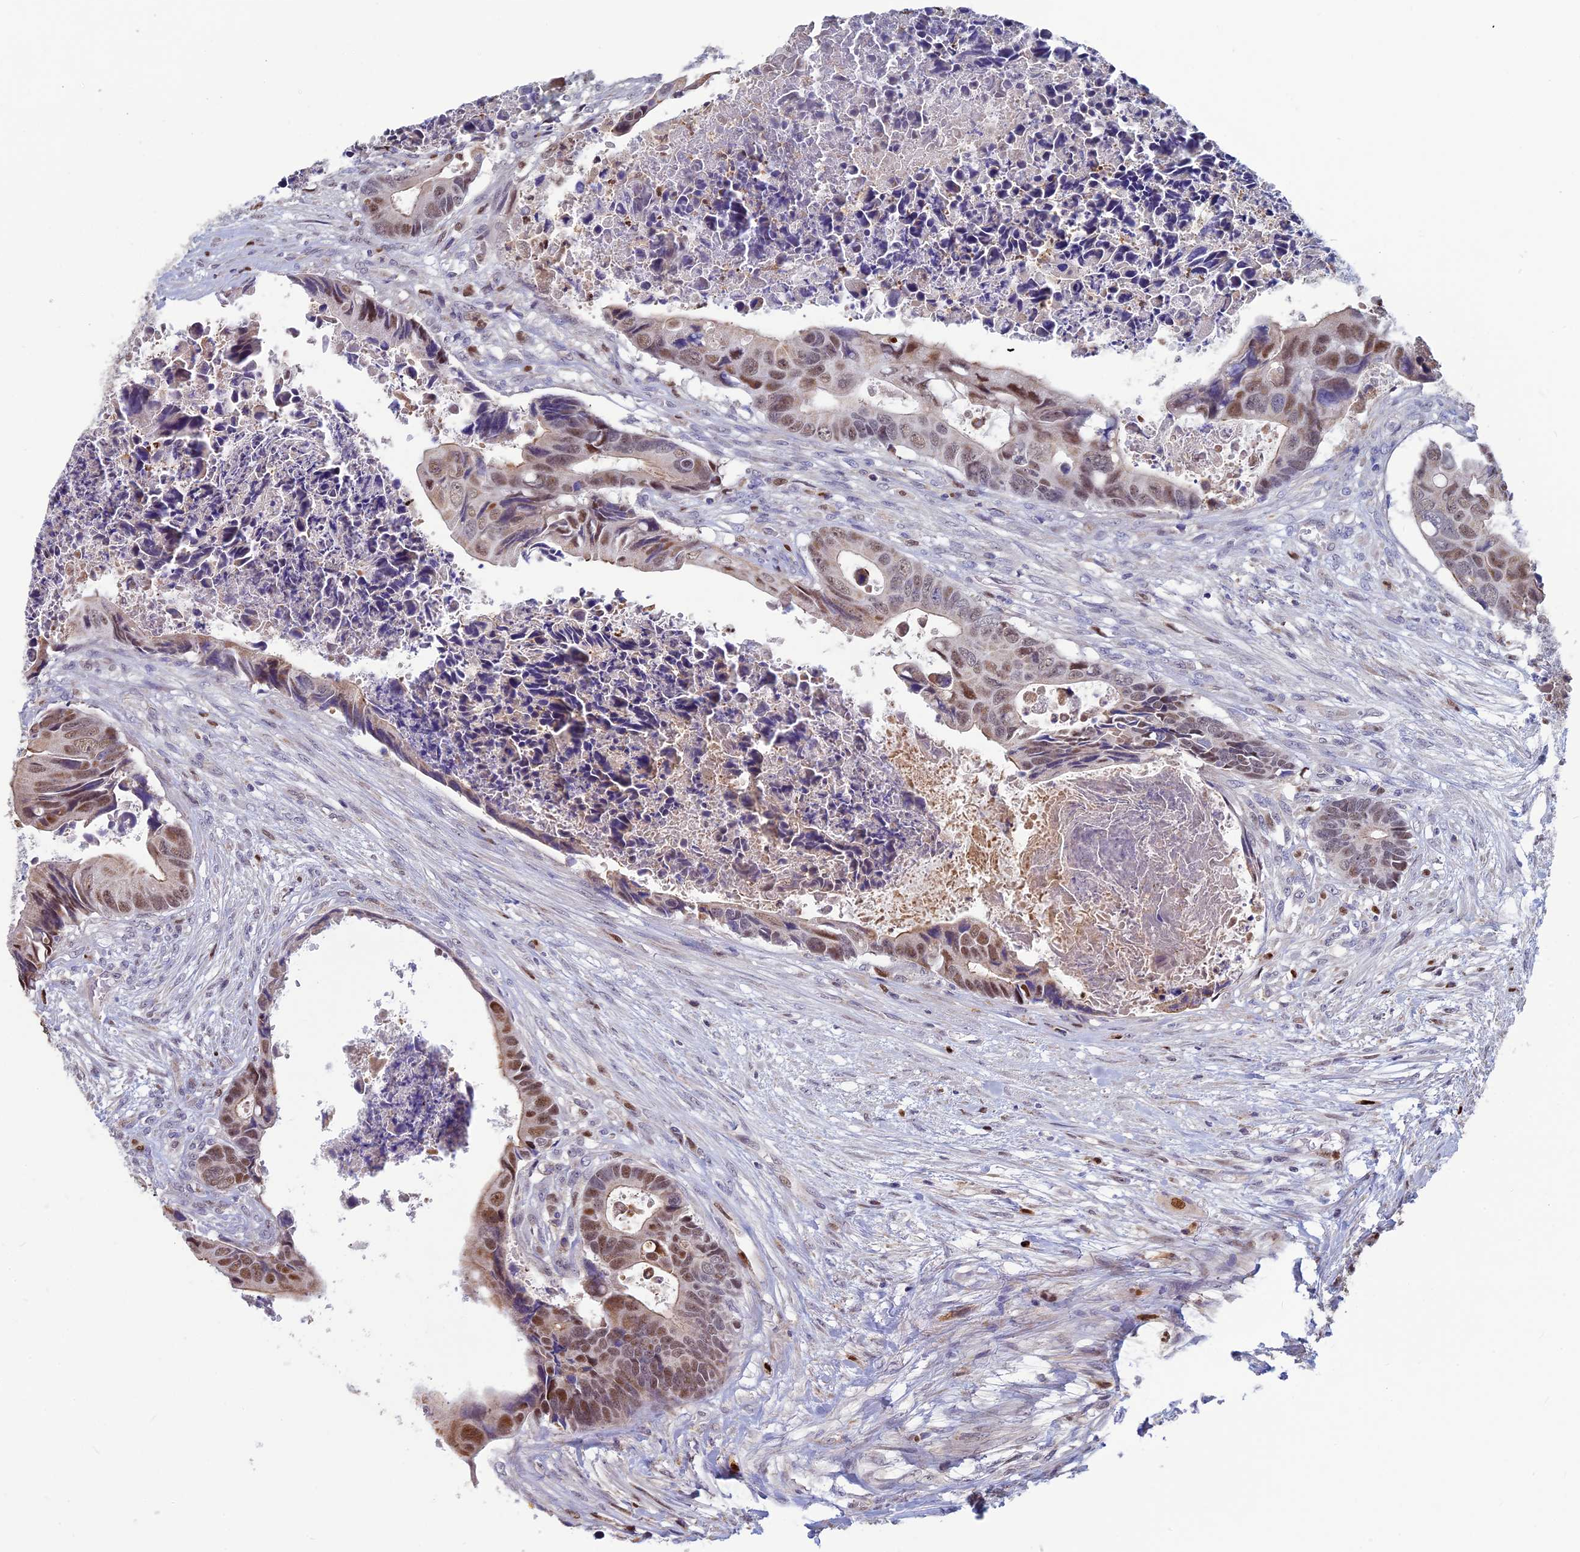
{"staining": {"intensity": "moderate", "quantity": "25%-75%", "location": "nuclear"}, "tissue": "colorectal cancer", "cell_type": "Tumor cells", "image_type": "cancer", "snomed": [{"axis": "morphology", "description": "Adenocarcinoma, NOS"}, {"axis": "topography", "description": "Rectum"}], "caption": "IHC histopathology image of neoplastic tissue: human colorectal cancer stained using immunohistochemistry (IHC) displays medium levels of moderate protein expression localized specifically in the nuclear of tumor cells, appearing as a nuclear brown color.", "gene": "ACSS1", "patient": {"sex": "female", "age": 78}}